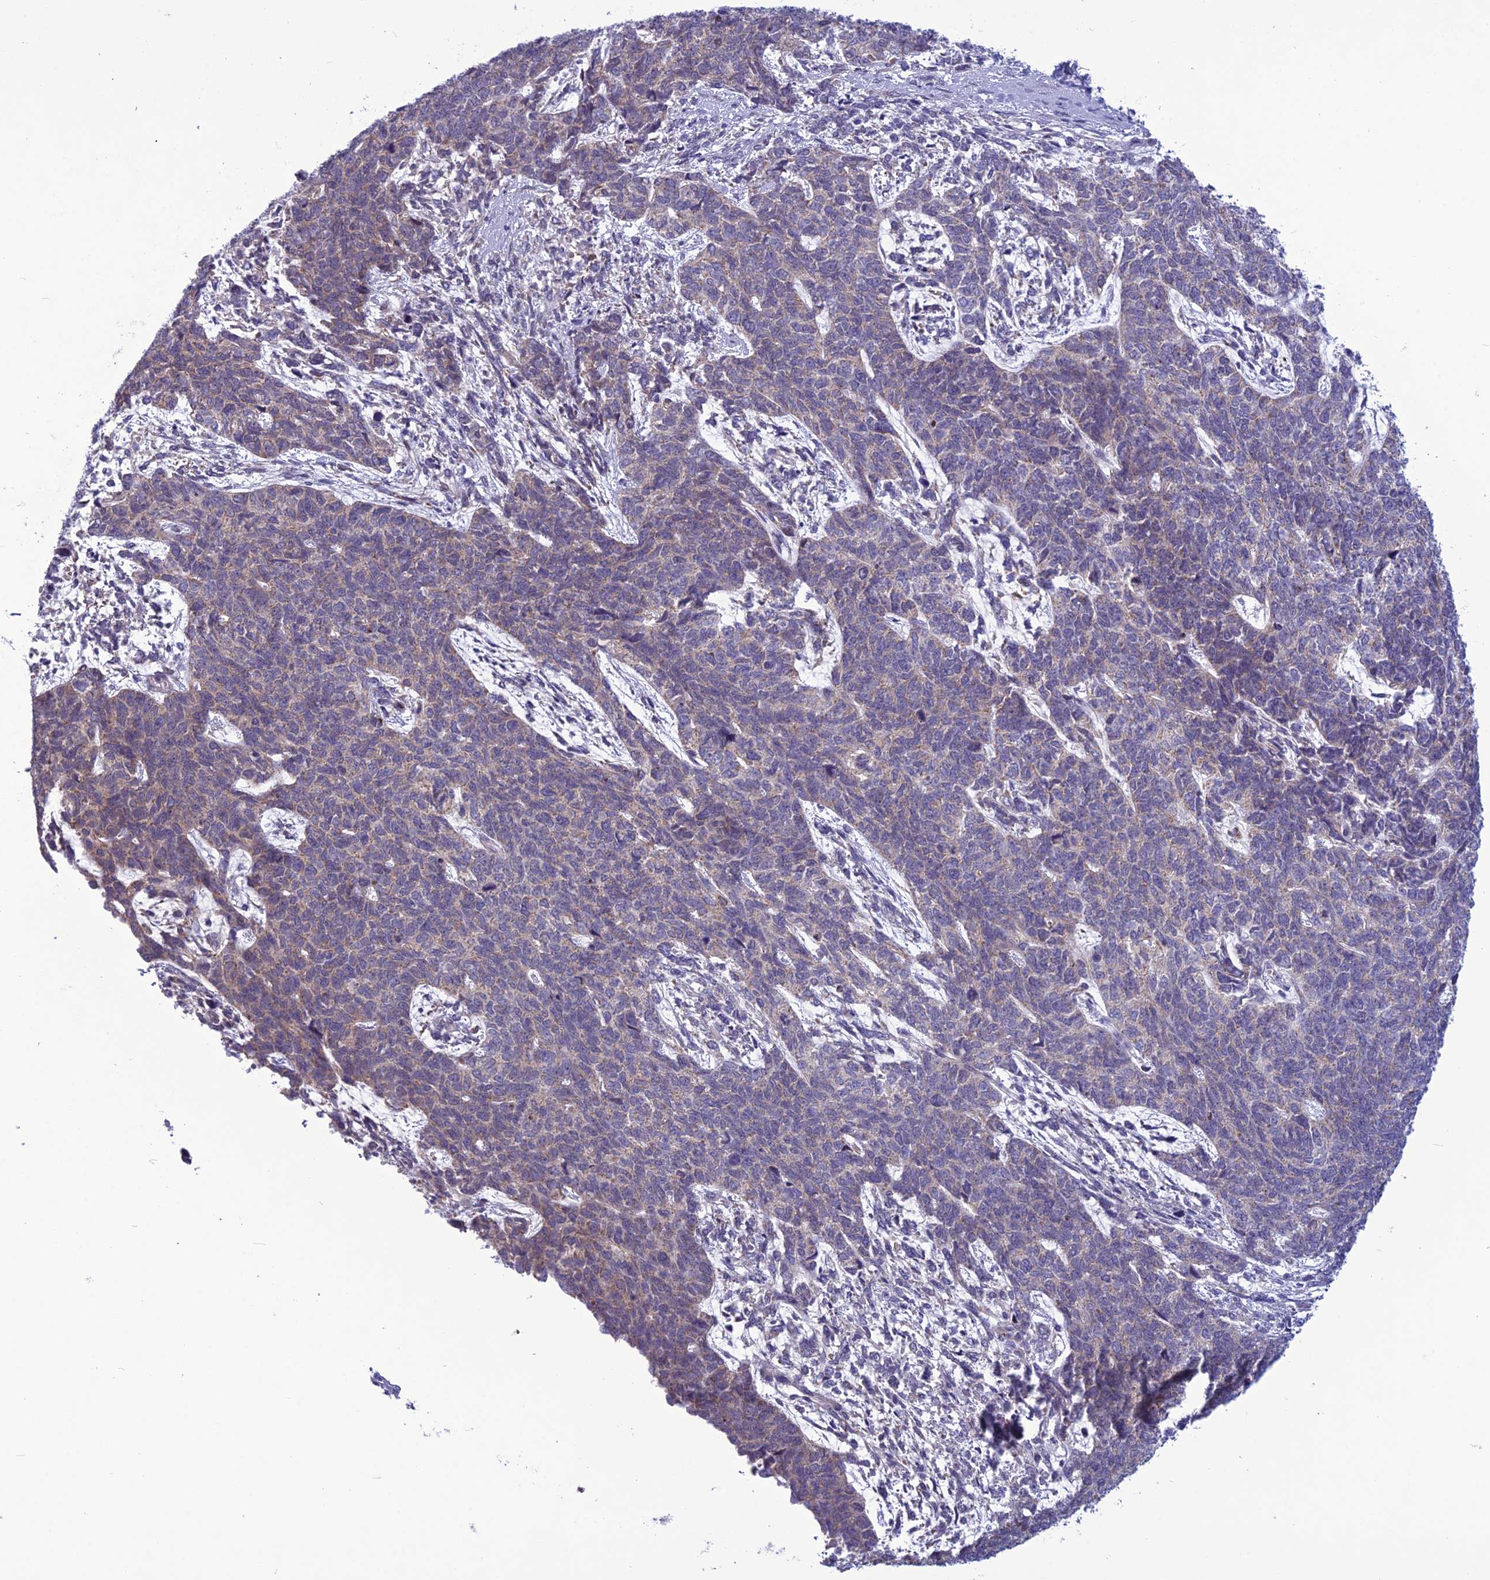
{"staining": {"intensity": "weak", "quantity": "<25%", "location": "cytoplasmic/membranous"}, "tissue": "cervical cancer", "cell_type": "Tumor cells", "image_type": "cancer", "snomed": [{"axis": "morphology", "description": "Squamous cell carcinoma, NOS"}, {"axis": "topography", "description": "Cervix"}], "caption": "The histopathology image shows no staining of tumor cells in cervical cancer (squamous cell carcinoma). (Brightfield microscopy of DAB (3,3'-diaminobenzidine) immunohistochemistry at high magnification).", "gene": "PSMF1", "patient": {"sex": "female", "age": 63}}